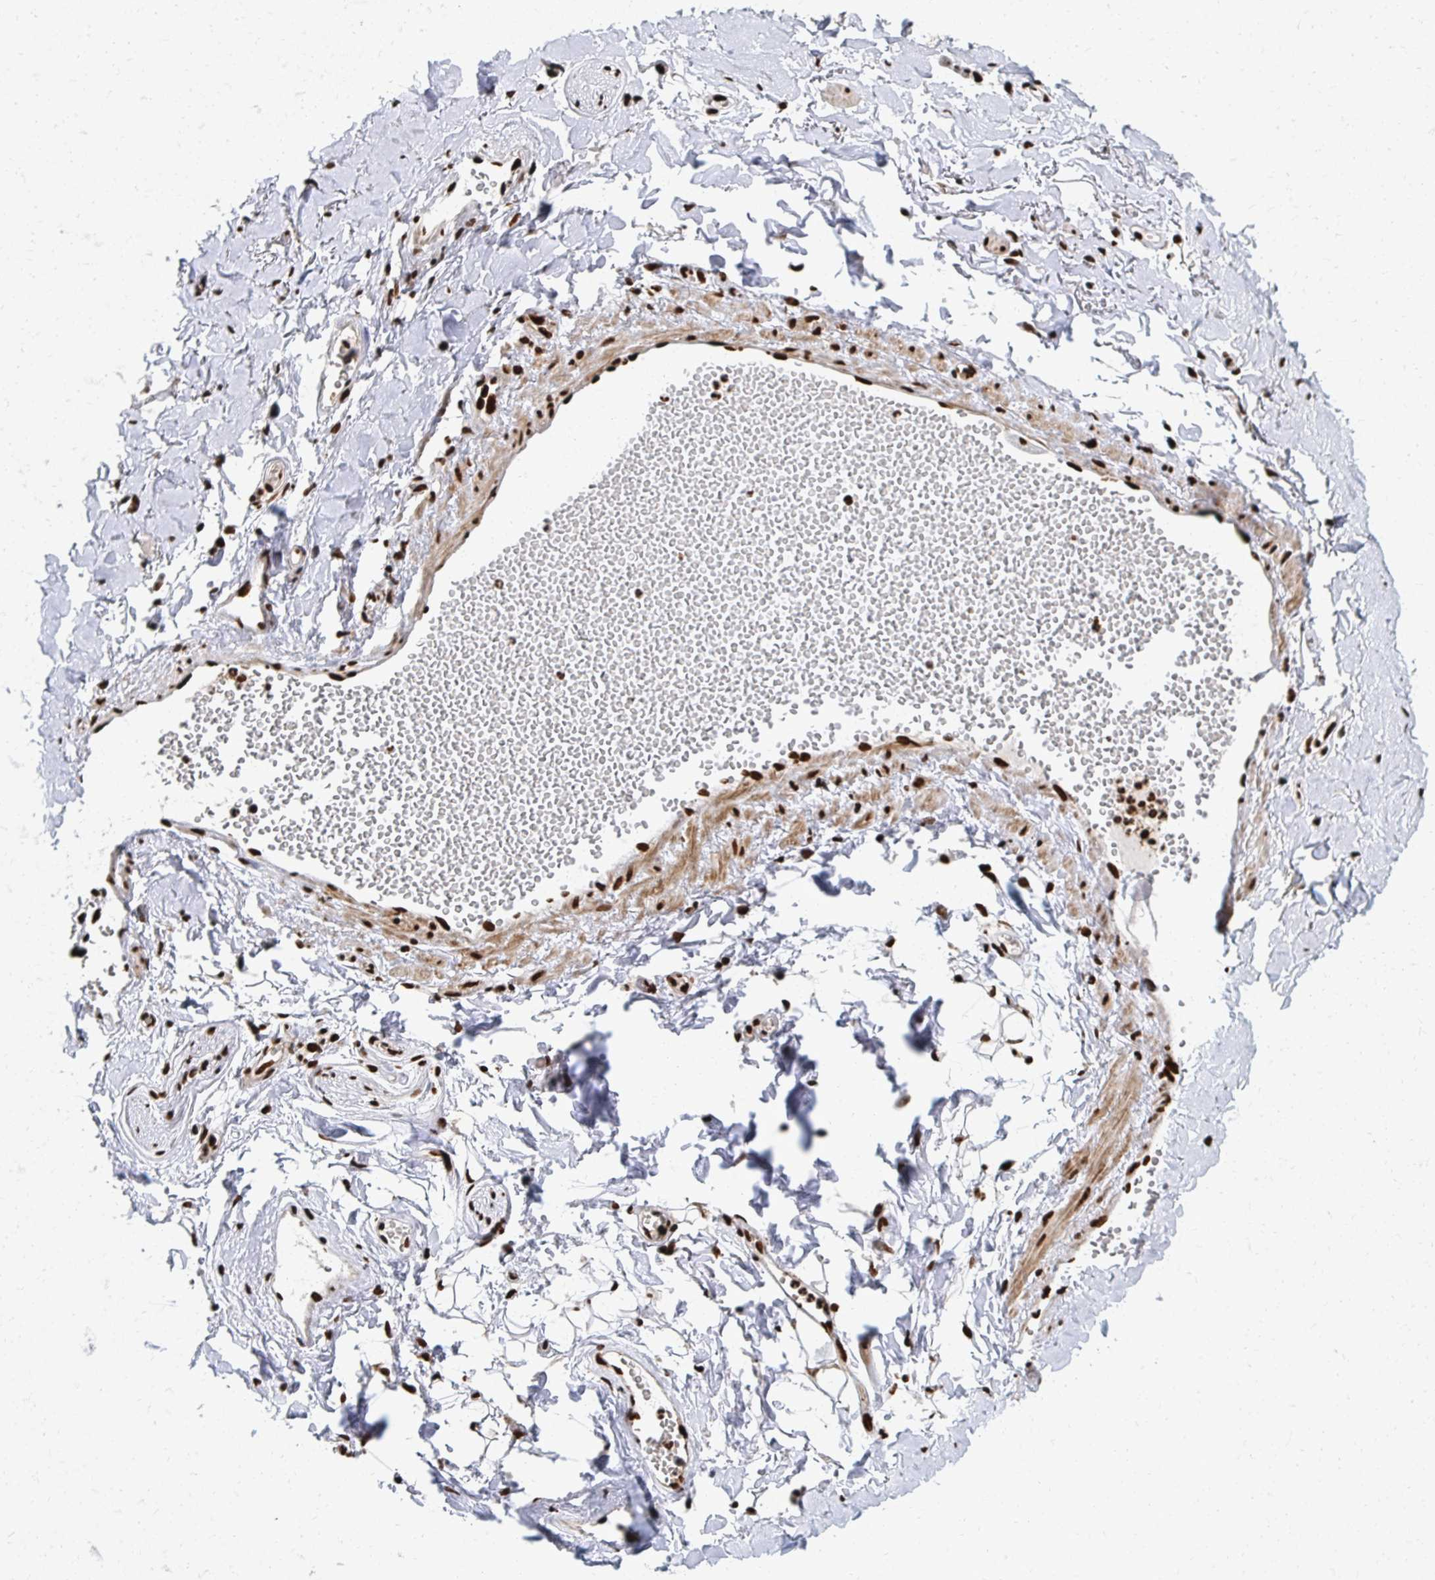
{"staining": {"intensity": "strong", "quantity": "<25%", "location": "nuclear"}, "tissue": "adipose tissue", "cell_type": "Adipocytes", "image_type": "normal", "snomed": [{"axis": "morphology", "description": "Normal tissue, NOS"}, {"axis": "topography", "description": "Anal"}, {"axis": "topography", "description": "Peripheral nerve tissue"}], "caption": "Strong nuclear protein staining is present in approximately <25% of adipocytes in adipose tissue. (Brightfield microscopy of DAB IHC at high magnification).", "gene": "RBBP4", "patient": {"sex": "male", "age": 78}}